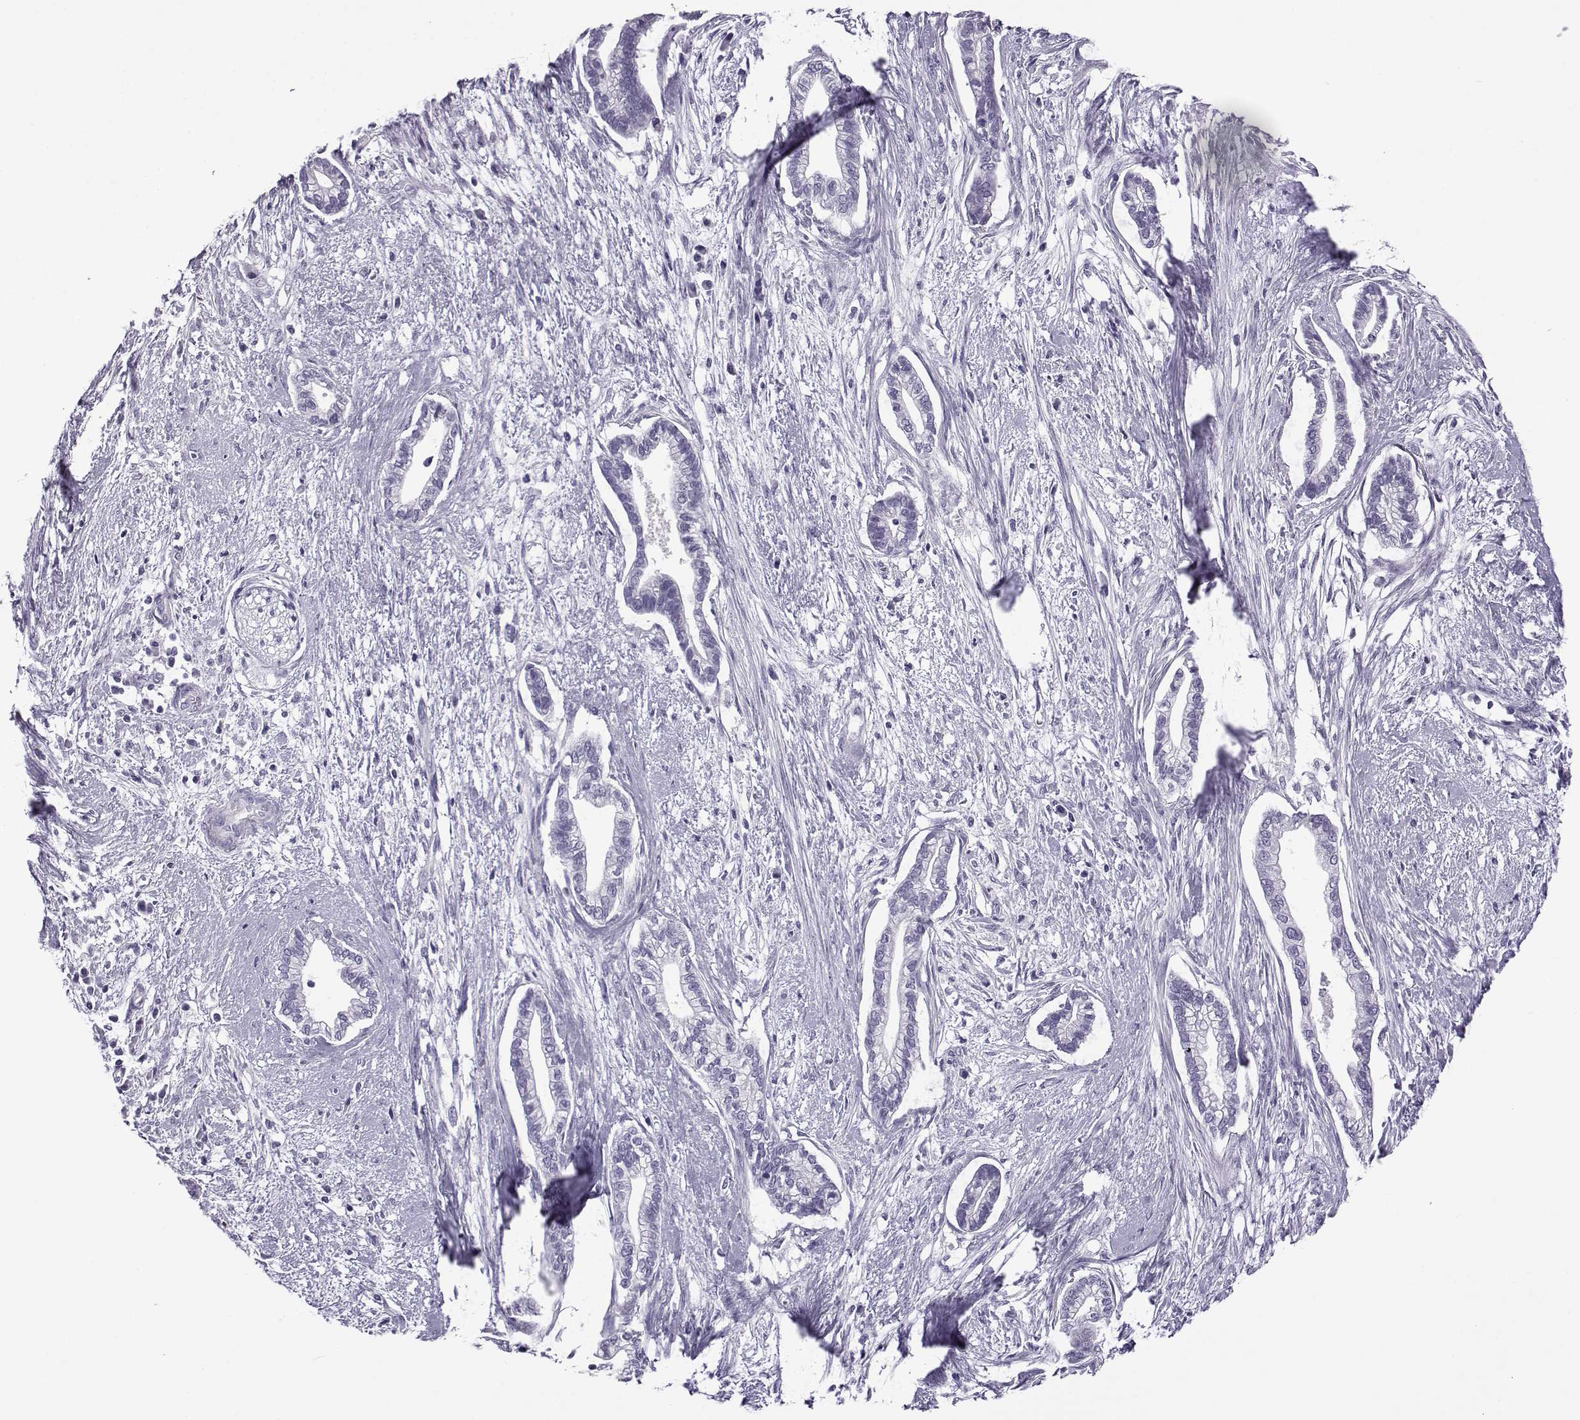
{"staining": {"intensity": "negative", "quantity": "none", "location": "none"}, "tissue": "cervical cancer", "cell_type": "Tumor cells", "image_type": "cancer", "snomed": [{"axis": "morphology", "description": "Adenocarcinoma, NOS"}, {"axis": "topography", "description": "Cervix"}], "caption": "Cervical cancer (adenocarcinoma) was stained to show a protein in brown. There is no significant staining in tumor cells.", "gene": "OIP5", "patient": {"sex": "female", "age": 62}}